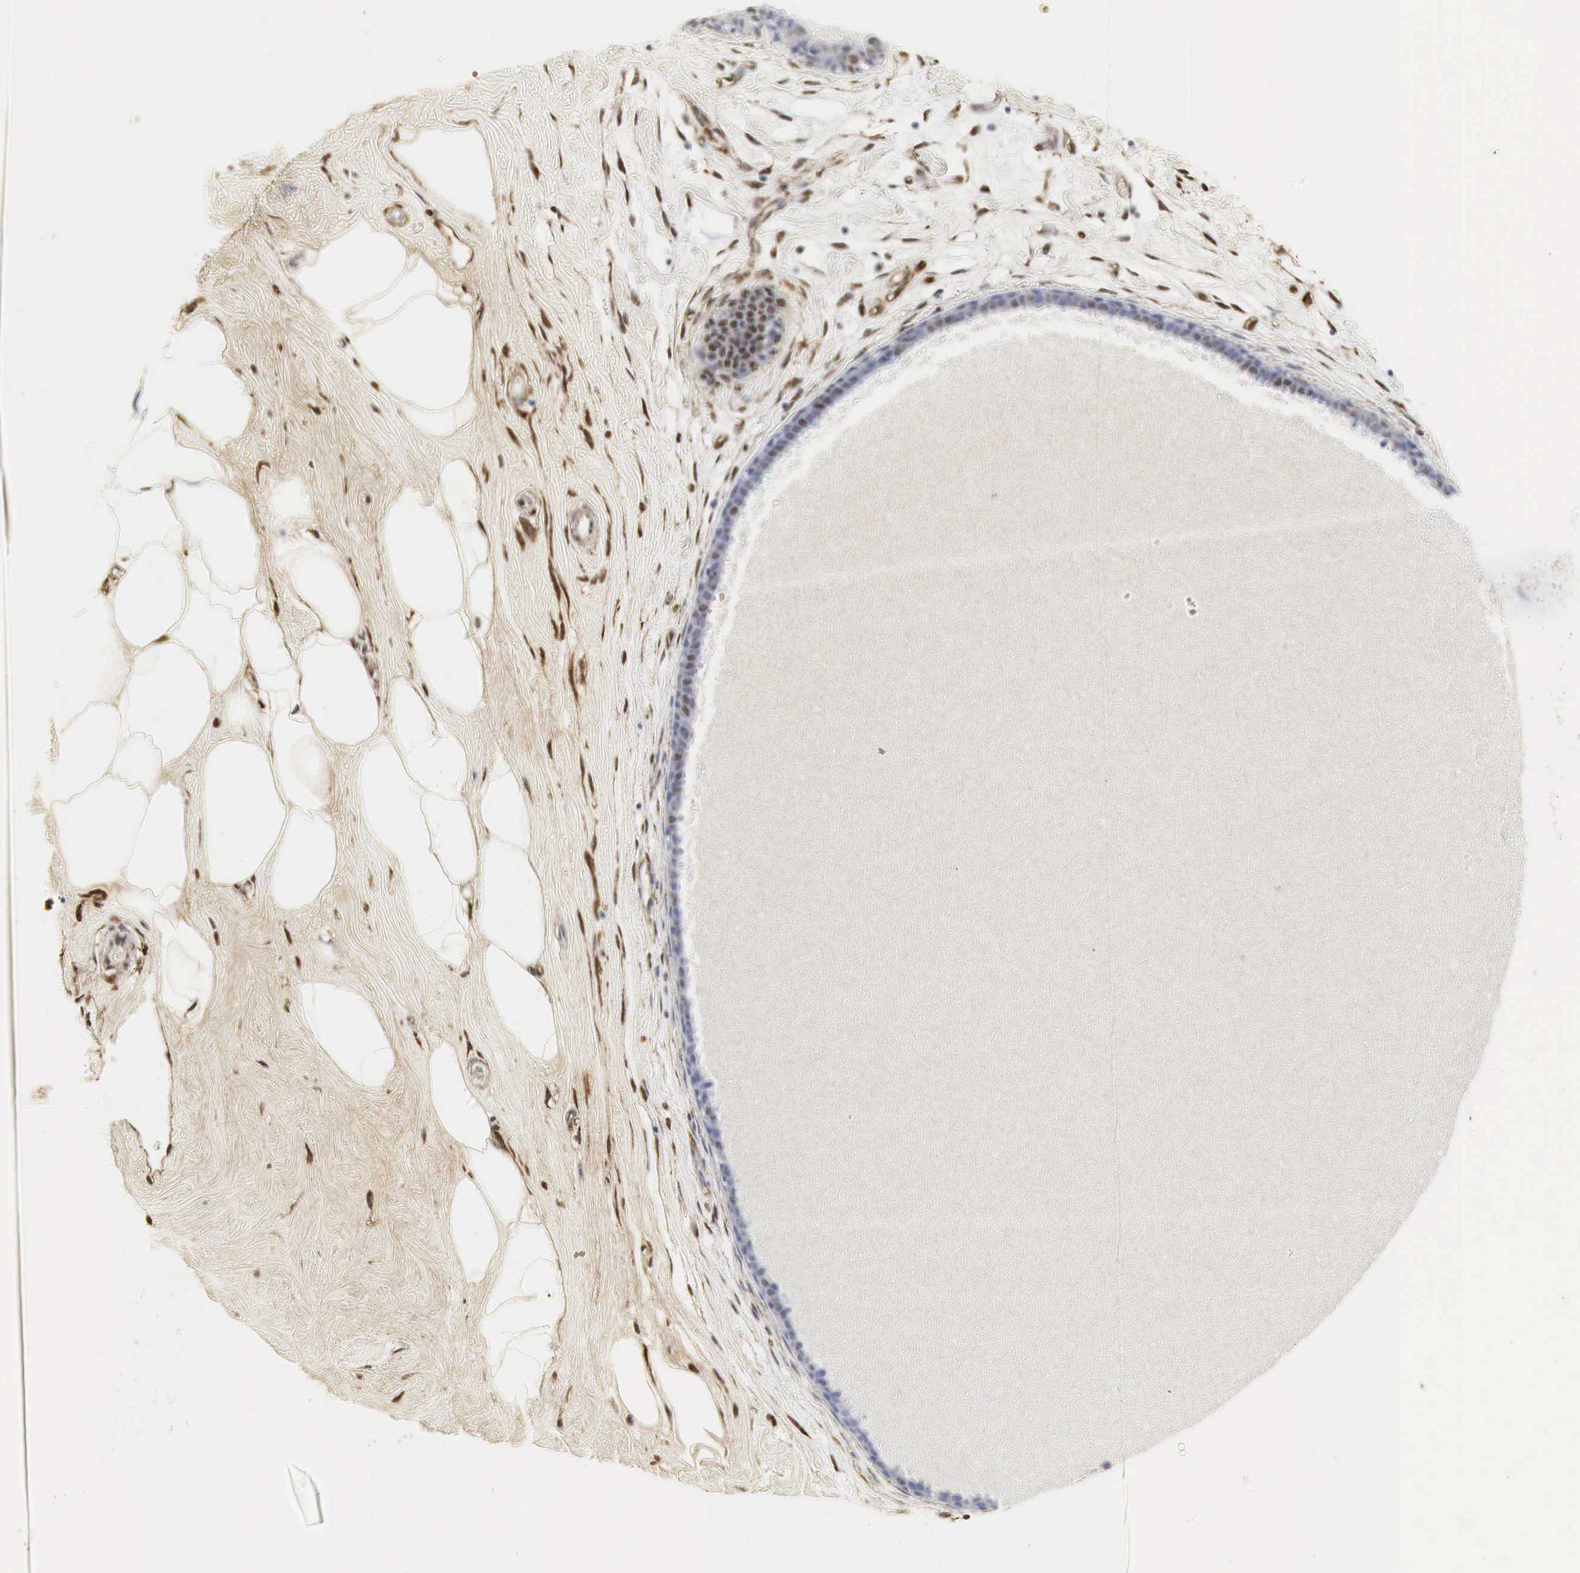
{"staining": {"intensity": "negative", "quantity": "none", "location": "none"}, "tissue": "breast", "cell_type": "Adipocytes", "image_type": "normal", "snomed": [{"axis": "morphology", "description": "Normal tissue, NOS"}, {"axis": "topography", "description": "Breast"}], "caption": "The micrograph demonstrates no staining of adipocytes in unremarkable breast.", "gene": "SPIN1", "patient": {"sex": "female", "age": 44}}